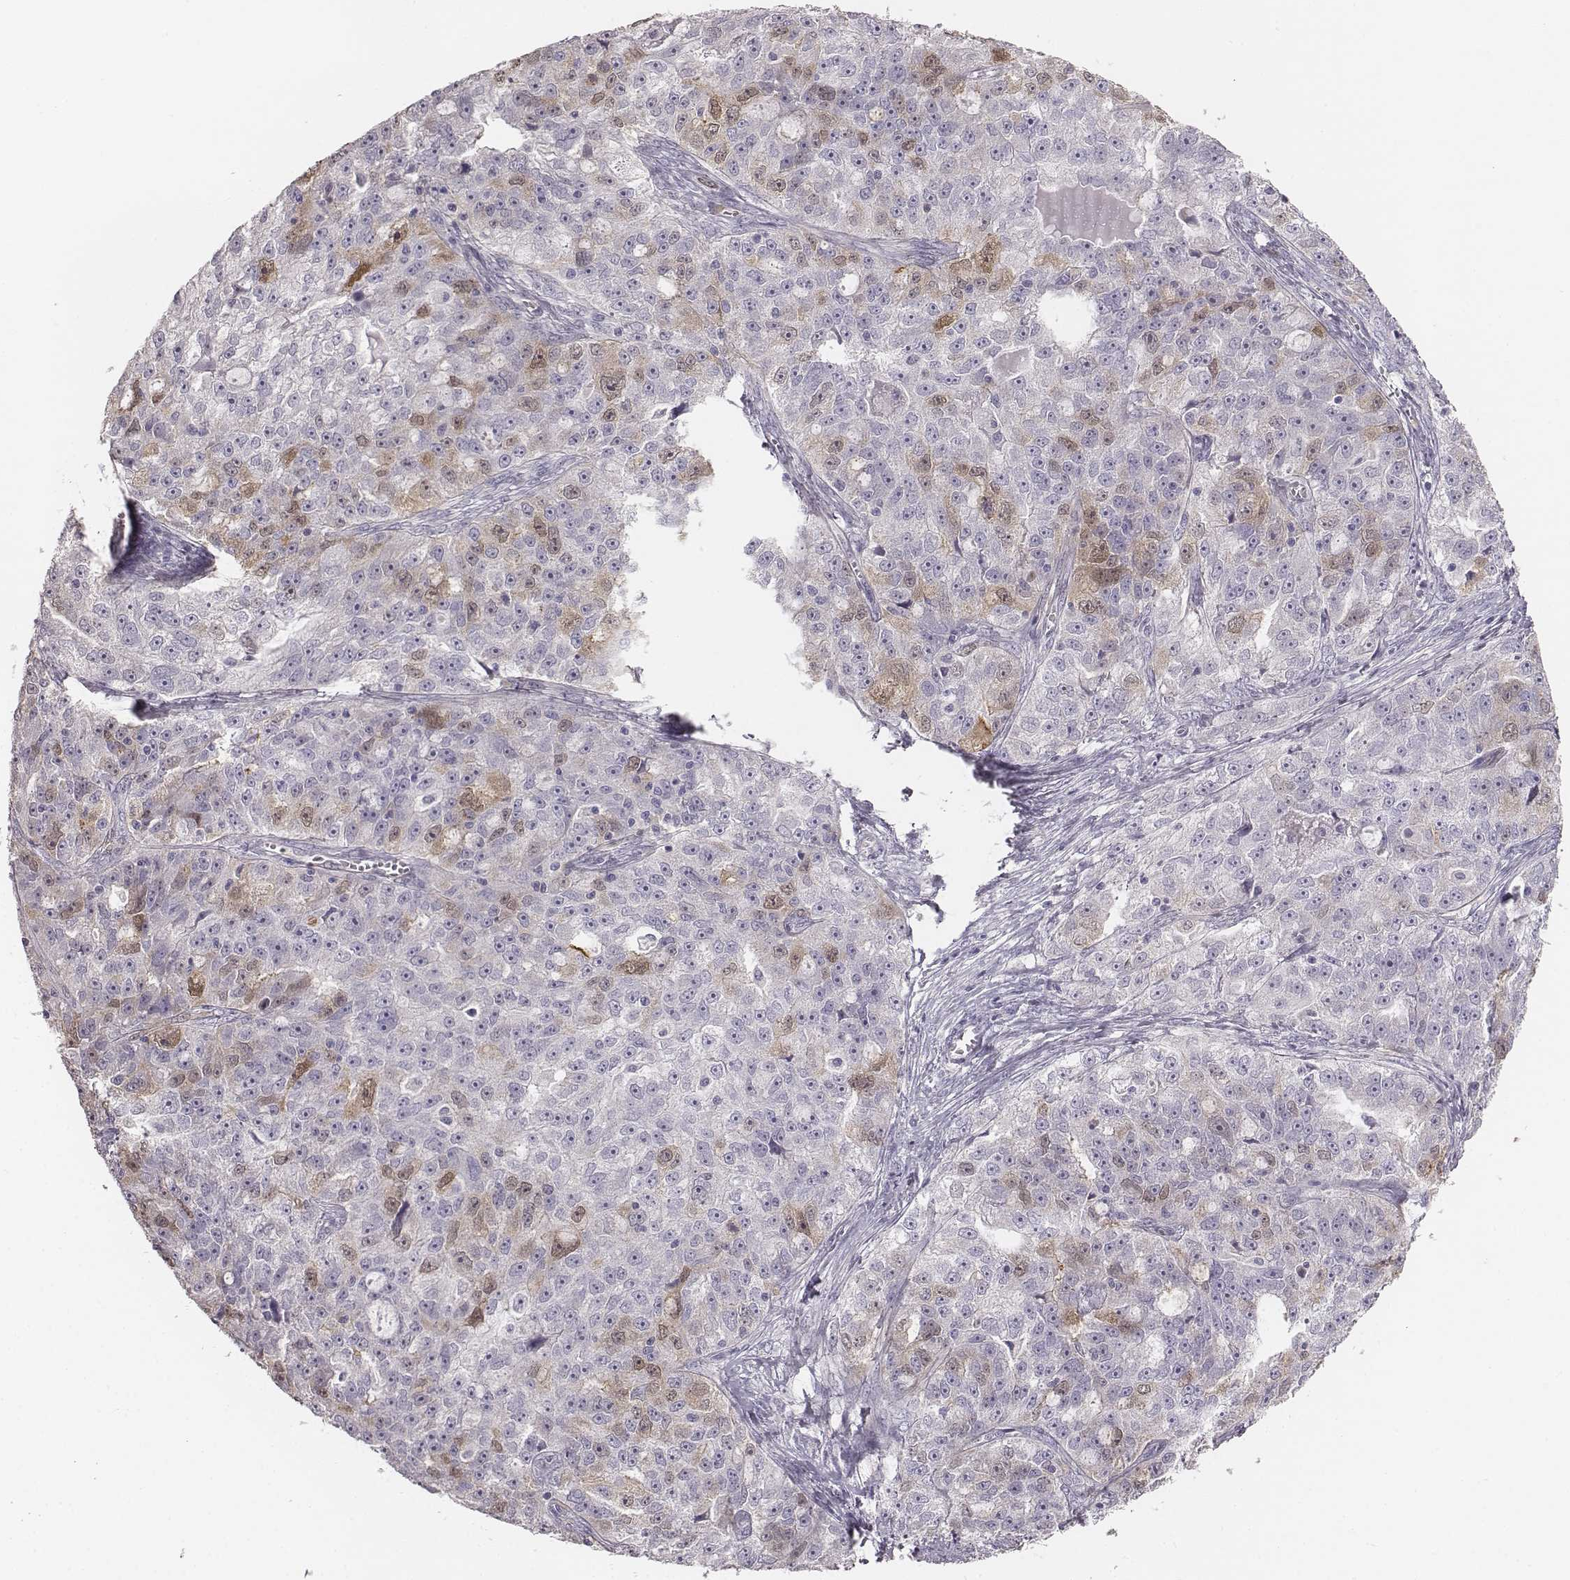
{"staining": {"intensity": "weak", "quantity": "<25%", "location": "nuclear"}, "tissue": "ovarian cancer", "cell_type": "Tumor cells", "image_type": "cancer", "snomed": [{"axis": "morphology", "description": "Cystadenocarcinoma, serous, NOS"}, {"axis": "topography", "description": "Ovary"}], "caption": "A high-resolution image shows immunohistochemistry staining of serous cystadenocarcinoma (ovarian), which demonstrates no significant expression in tumor cells. (DAB immunohistochemistry with hematoxylin counter stain).", "gene": "PBK", "patient": {"sex": "female", "age": 51}}